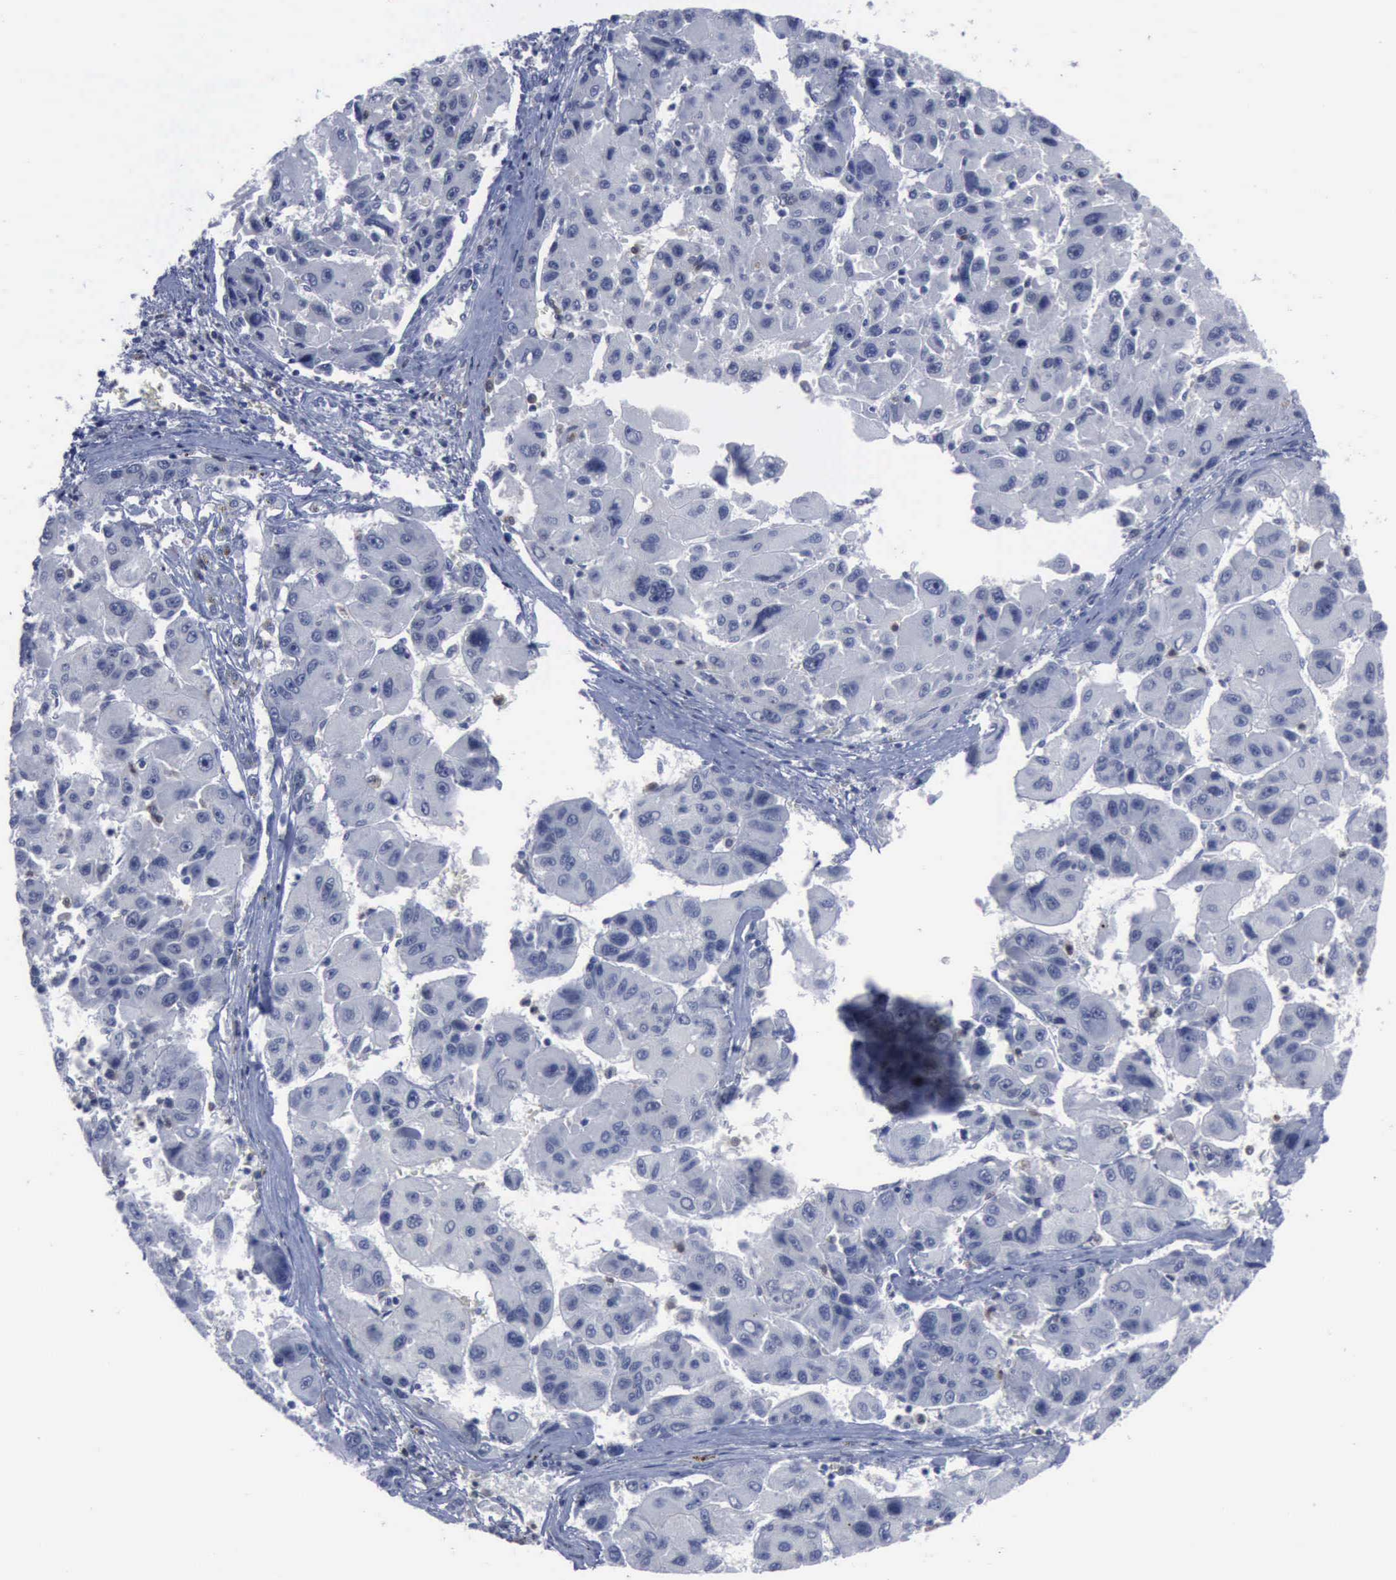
{"staining": {"intensity": "negative", "quantity": "none", "location": "none"}, "tissue": "liver cancer", "cell_type": "Tumor cells", "image_type": "cancer", "snomed": [{"axis": "morphology", "description": "Carcinoma, Hepatocellular, NOS"}, {"axis": "topography", "description": "Liver"}], "caption": "This is an immunohistochemistry micrograph of hepatocellular carcinoma (liver). There is no expression in tumor cells.", "gene": "CSTA", "patient": {"sex": "male", "age": 64}}